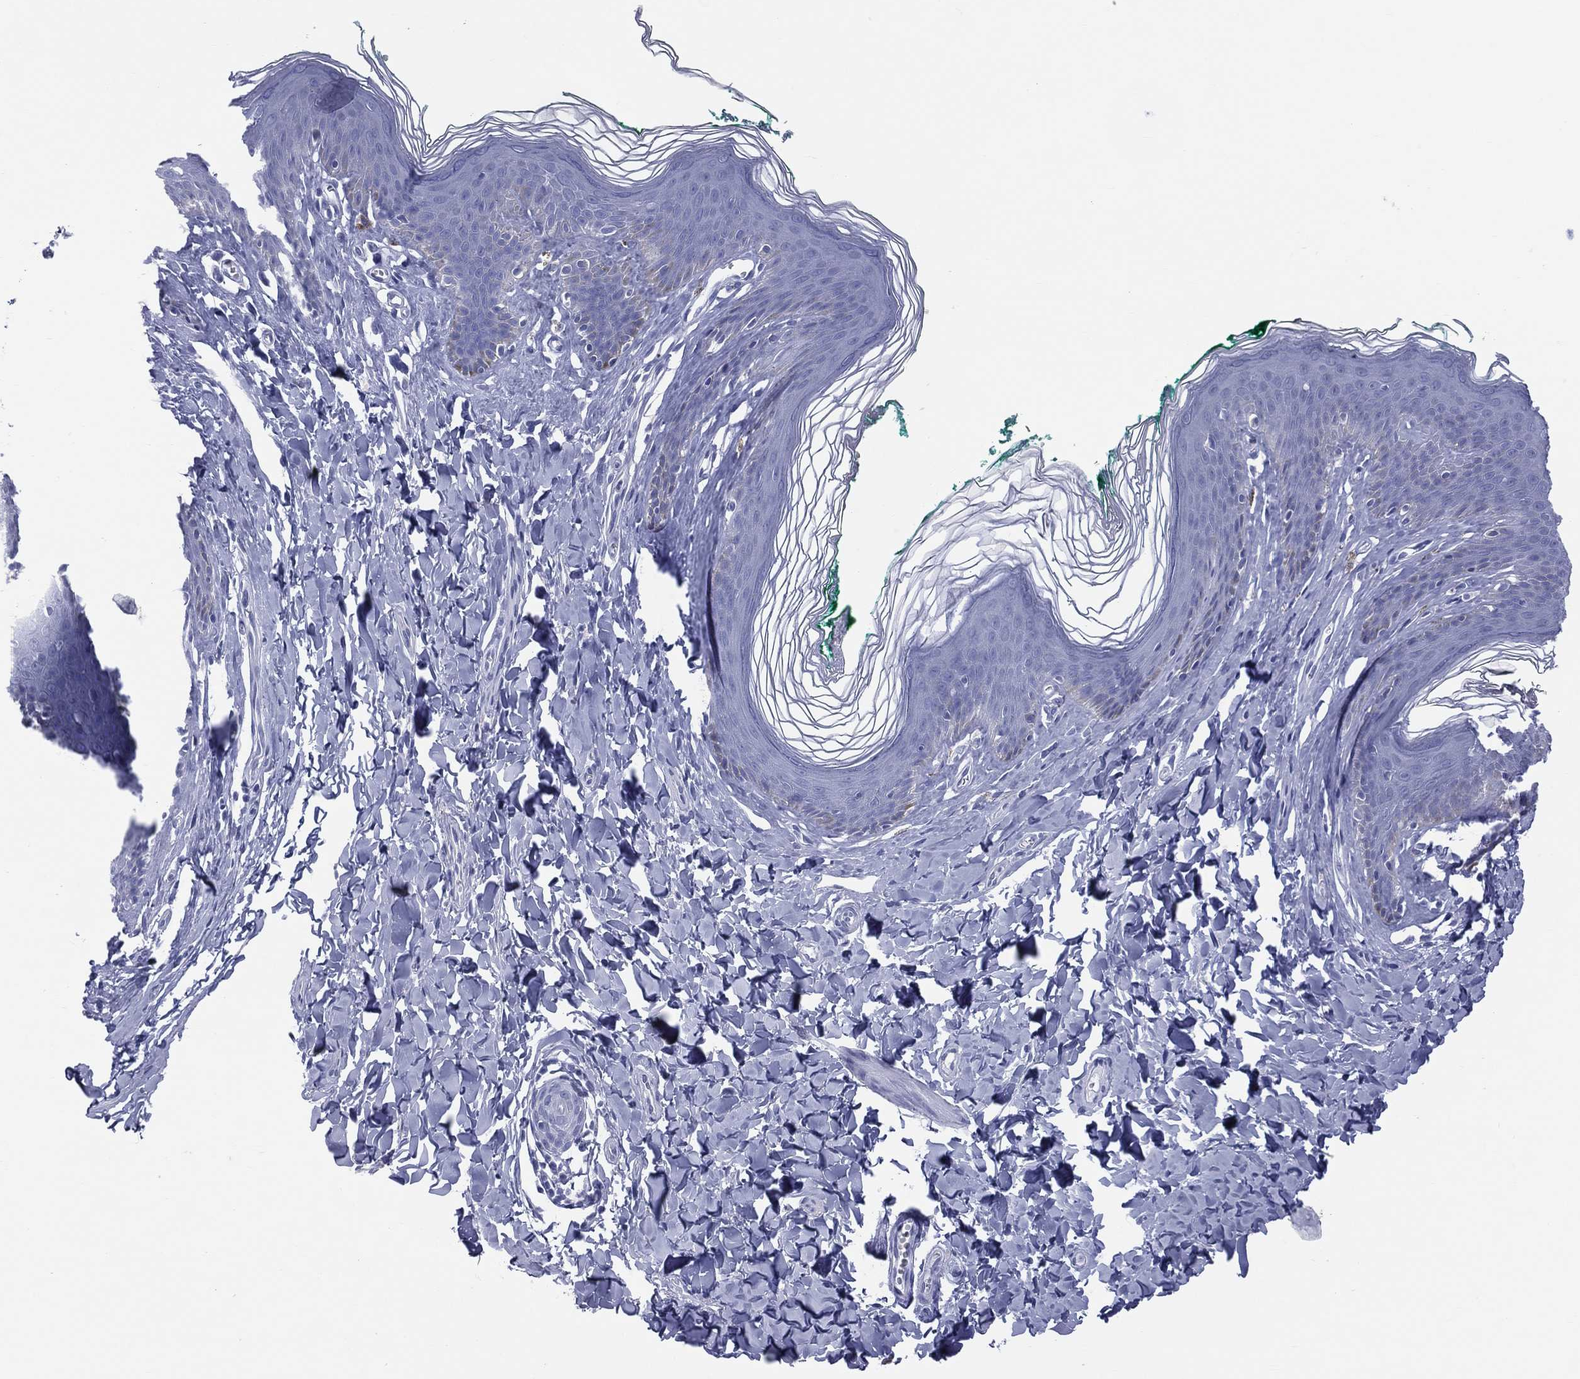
{"staining": {"intensity": "negative", "quantity": "none", "location": "none"}, "tissue": "skin", "cell_type": "Epidermal cells", "image_type": "normal", "snomed": [{"axis": "morphology", "description": "Normal tissue, NOS"}, {"axis": "topography", "description": "Vulva"}], "caption": "DAB (3,3'-diaminobenzidine) immunohistochemical staining of unremarkable human skin displays no significant expression in epidermal cells. (Brightfield microscopy of DAB (3,3'-diaminobenzidine) immunohistochemistry (IHC) at high magnification).", "gene": "MLN", "patient": {"sex": "female", "age": 66}}